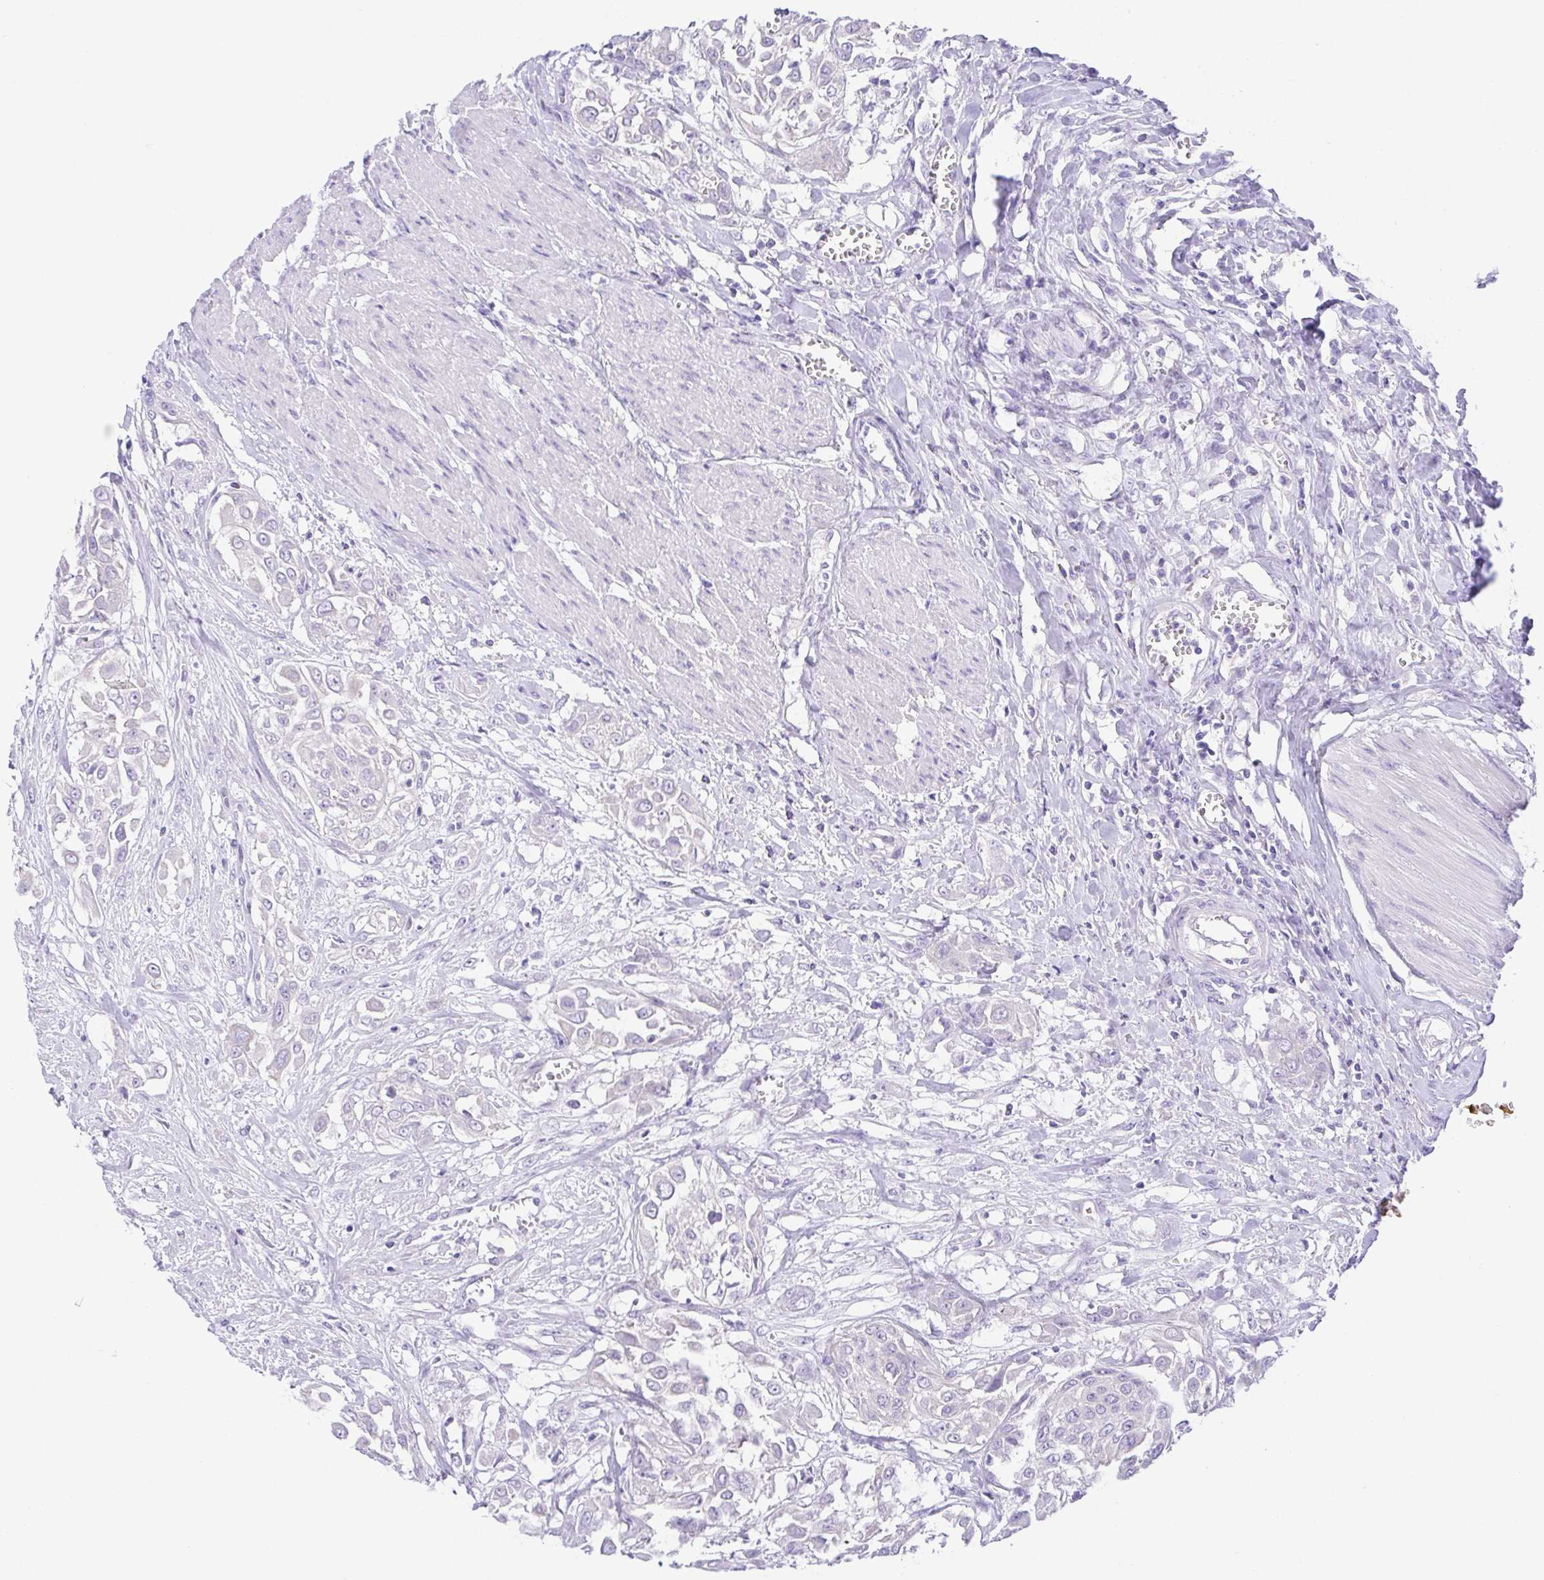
{"staining": {"intensity": "negative", "quantity": "none", "location": "none"}, "tissue": "urothelial cancer", "cell_type": "Tumor cells", "image_type": "cancer", "snomed": [{"axis": "morphology", "description": "Urothelial carcinoma, High grade"}, {"axis": "topography", "description": "Urinary bladder"}], "caption": "The photomicrograph exhibits no significant expression in tumor cells of urothelial cancer.", "gene": "LUZP4", "patient": {"sex": "male", "age": 57}}